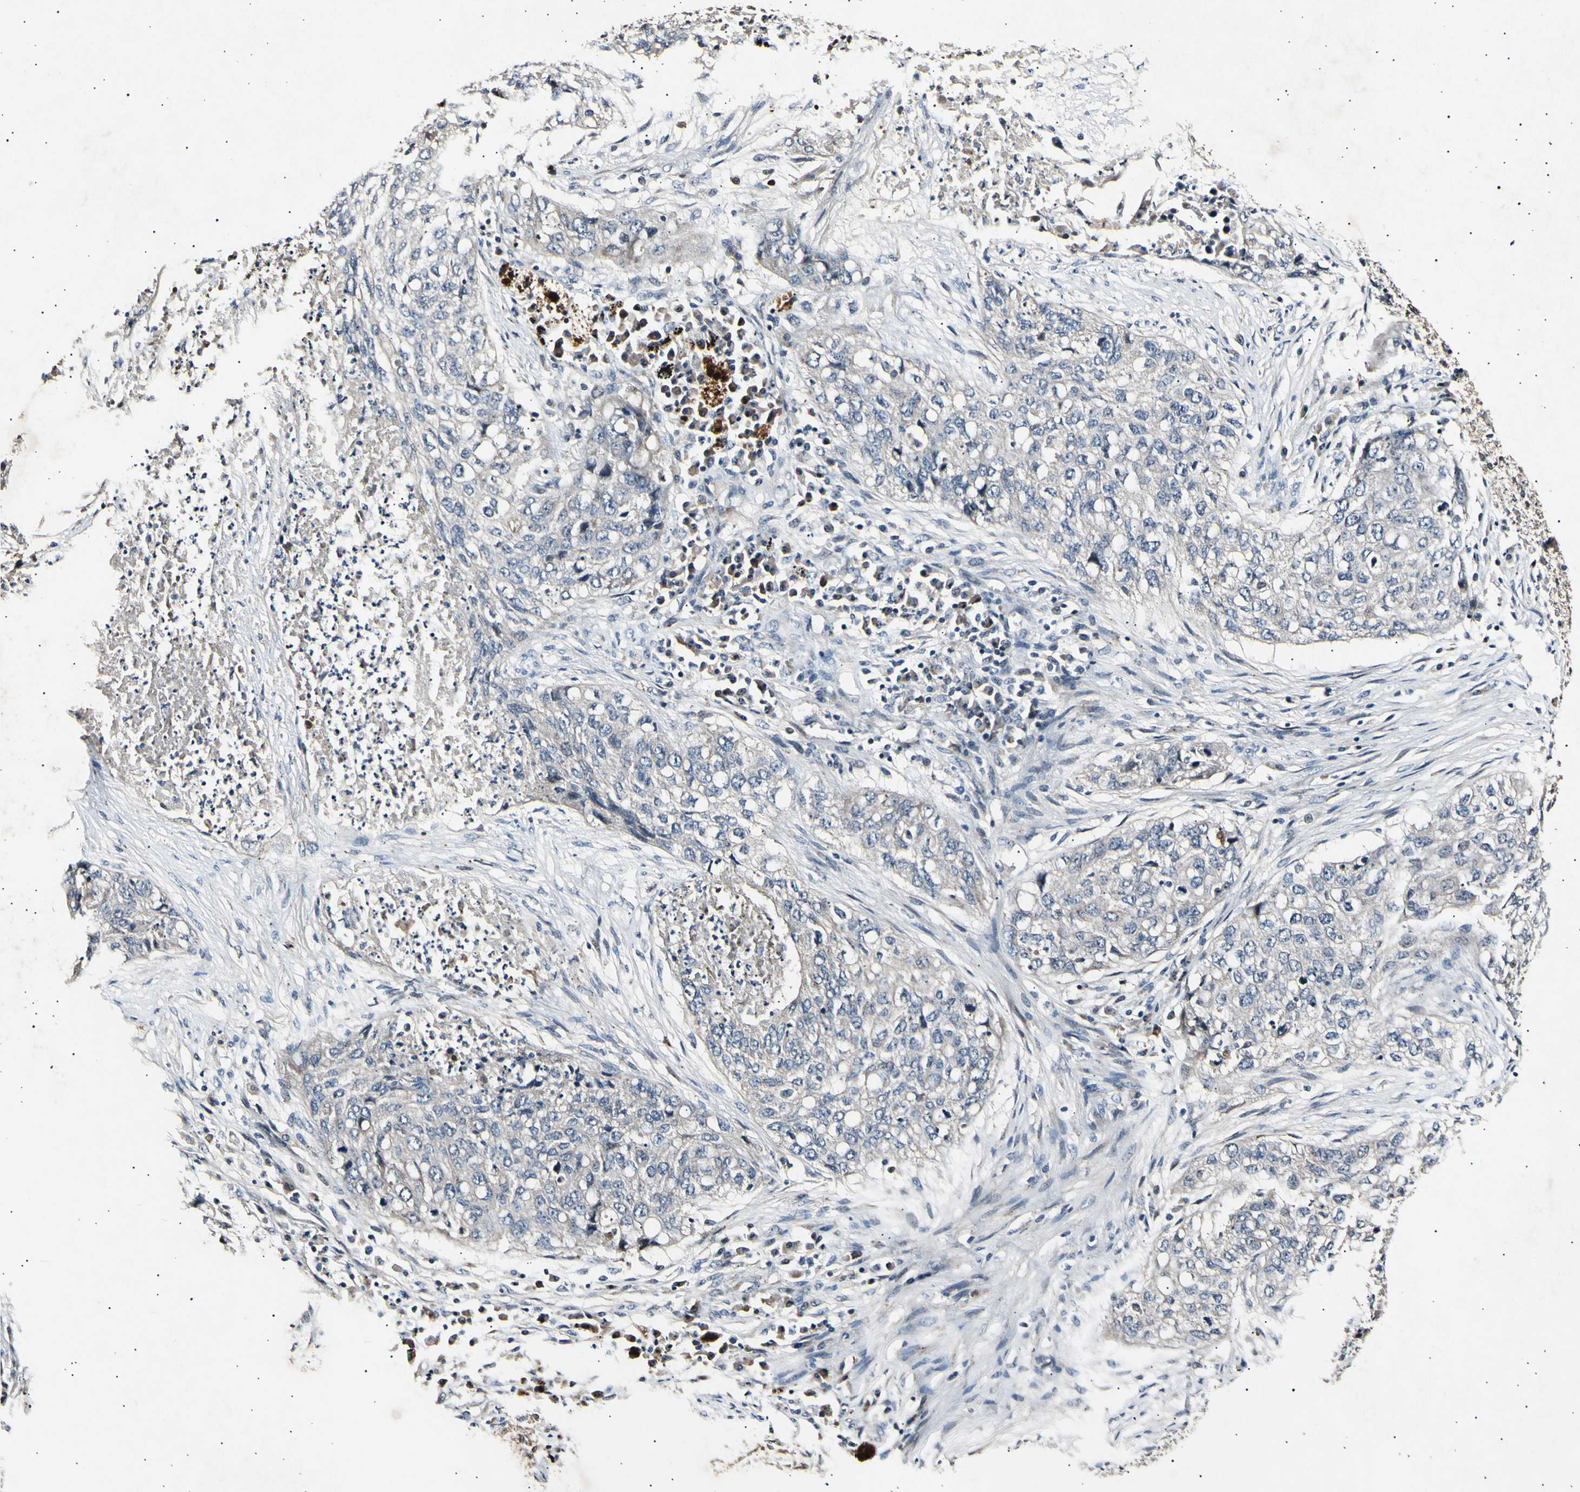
{"staining": {"intensity": "negative", "quantity": "none", "location": "none"}, "tissue": "lung cancer", "cell_type": "Tumor cells", "image_type": "cancer", "snomed": [{"axis": "morphology", "description": "Squamous cell carcinoma, NOS"}, {"axis": "topography", "description": "Lung"}], "caption": "Micrograph shows no significant protein expression in tumor cells of lung cancer.", "gene": "ADCY3", "patient": {"sex": "female", "age": 63}}